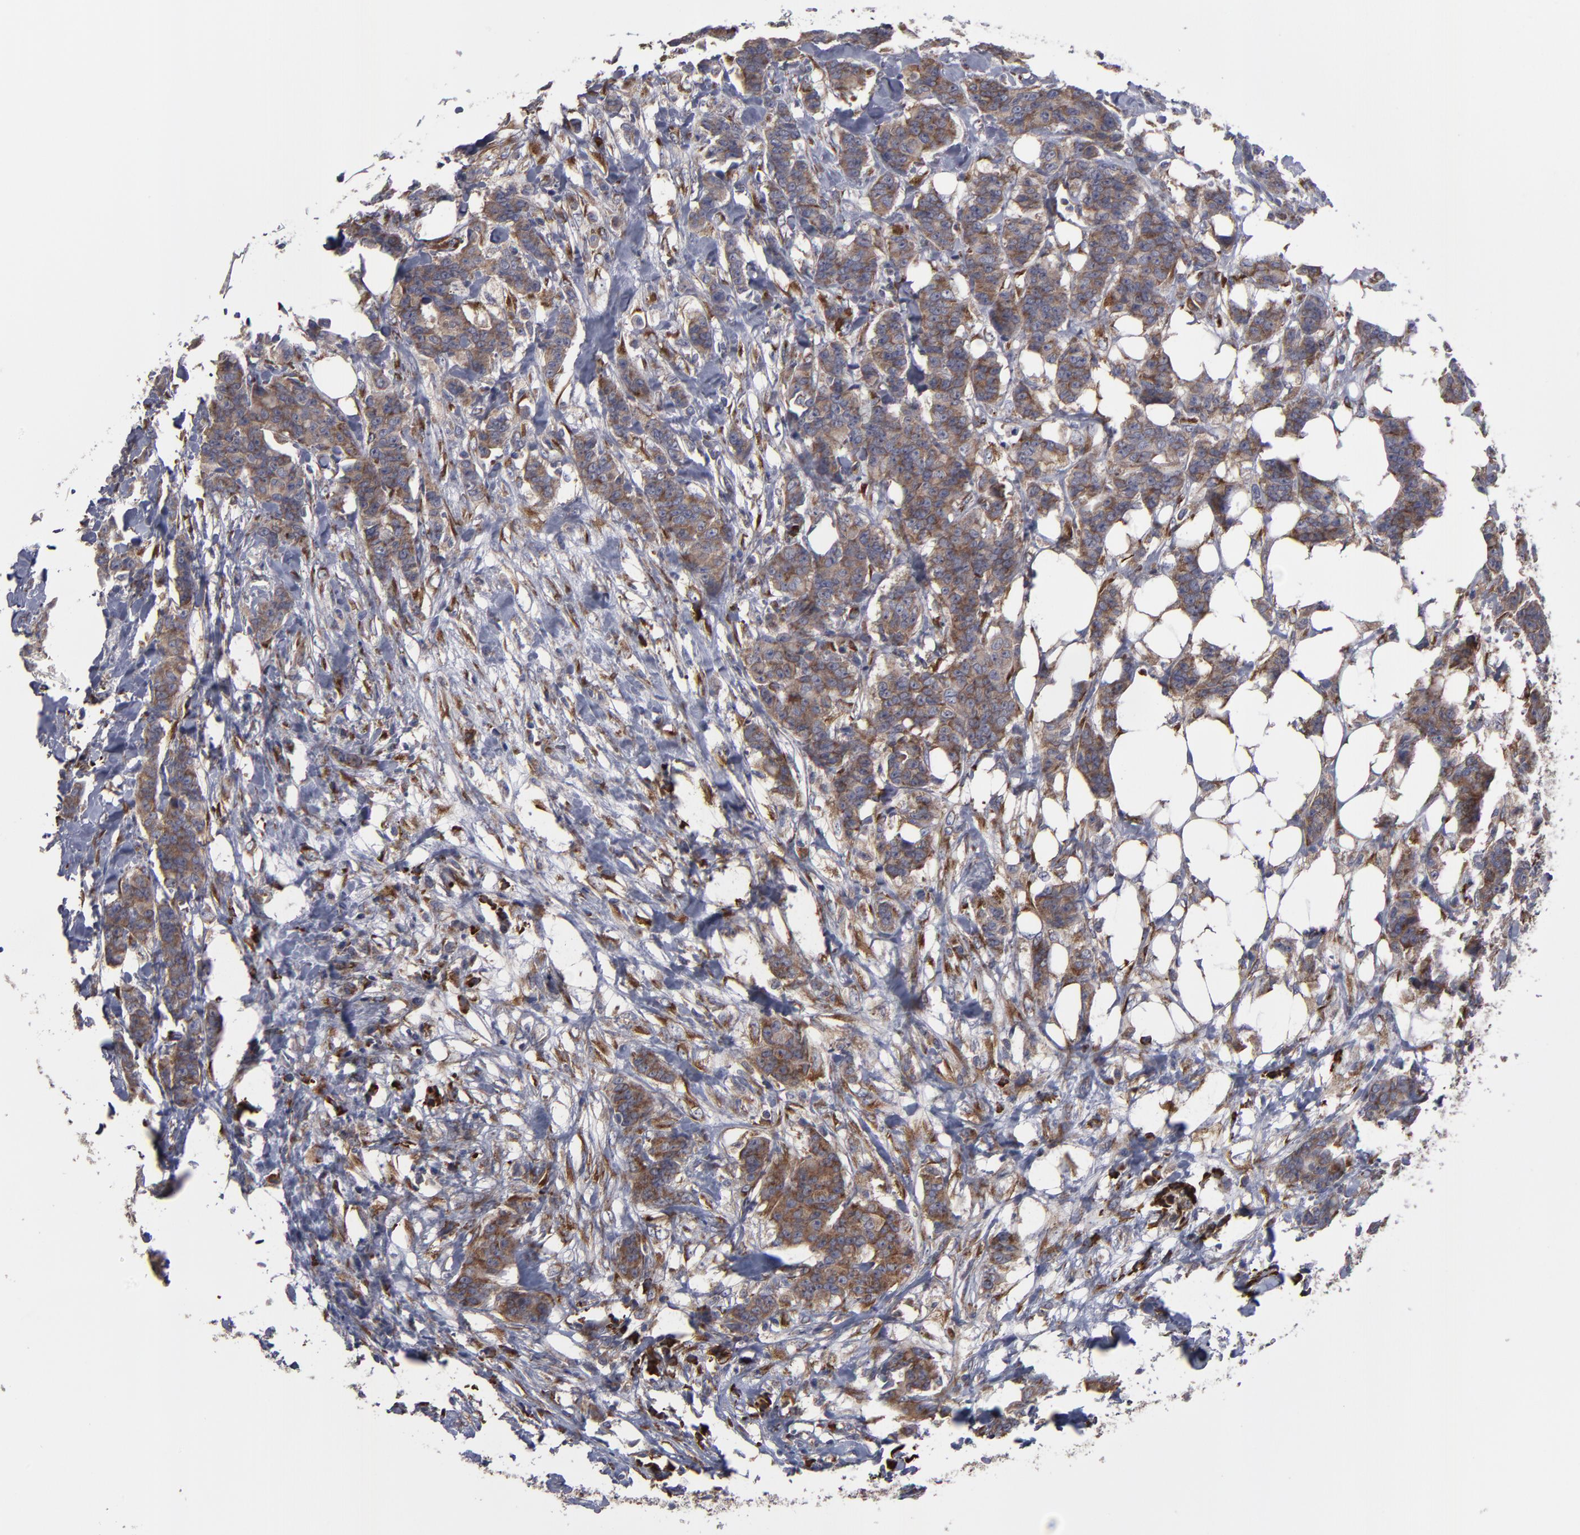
{"staining": {"intensity": "moderate", "quantity": ">75%", "location": "cytoplasmic/membranous"}, "tissue": "breast cancer", "cell_type": "Tumor cells", "image_type": "cancer", "snomed": [{"axis": "morphology", "description": "Duct carcinoma"}, {"axis": "topography", "description": "Breast"}], "caption": "IHC staining of breast cancer, which exhibits medium levels of moderate cytoplasmic/membranous expression in about >75% of tumor cells indicating moderate cytoplasmic/membranous protein expression. The staining was performed using DAB (brown) for protein detection and nuclei were counterstained in hematoxylin (blue).", "gene": "SND1", "patient": {"sex": "female", "age": 40}}